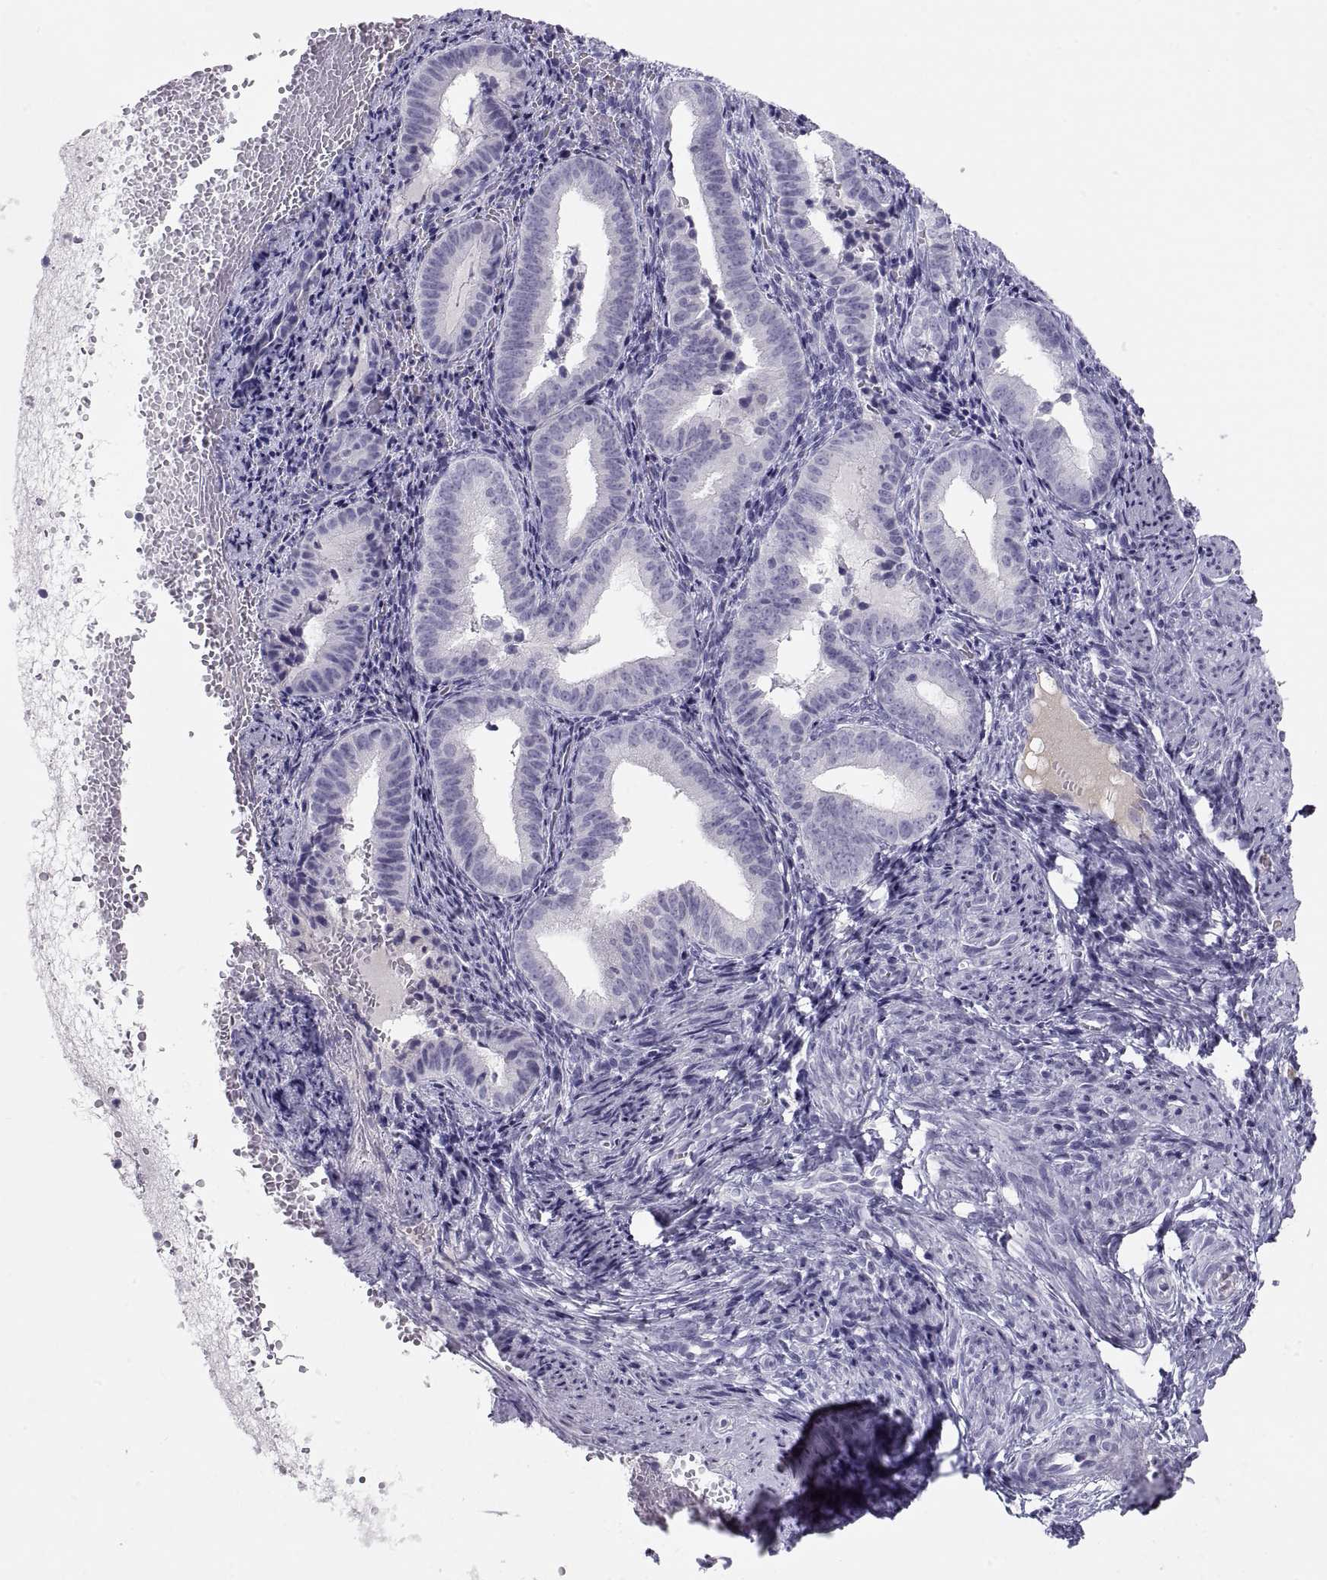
{"staining": {"intensity": "negative", "quantity": "none", "location": "none"}, "tissue": "endometrium", "cell_type": "Cells in endometrial stroma", "image_type": "normal", "snomed": [{"axis": "morphology", "description": "Normal tissue, NOS"}, {"axis": "topography", "description": "Endometrium"}], "caption": "Cells in endometrial stroma are negative for brown protein staining in unremarkable endometrium. The staining was performed using DAB to visualize the protein expression in brown, while the nuclei were stained in blue with hematoxylin (Magnification: 20x).", "gene": "MAGEB2", "patient": {"sex": "female", "age": 42}}